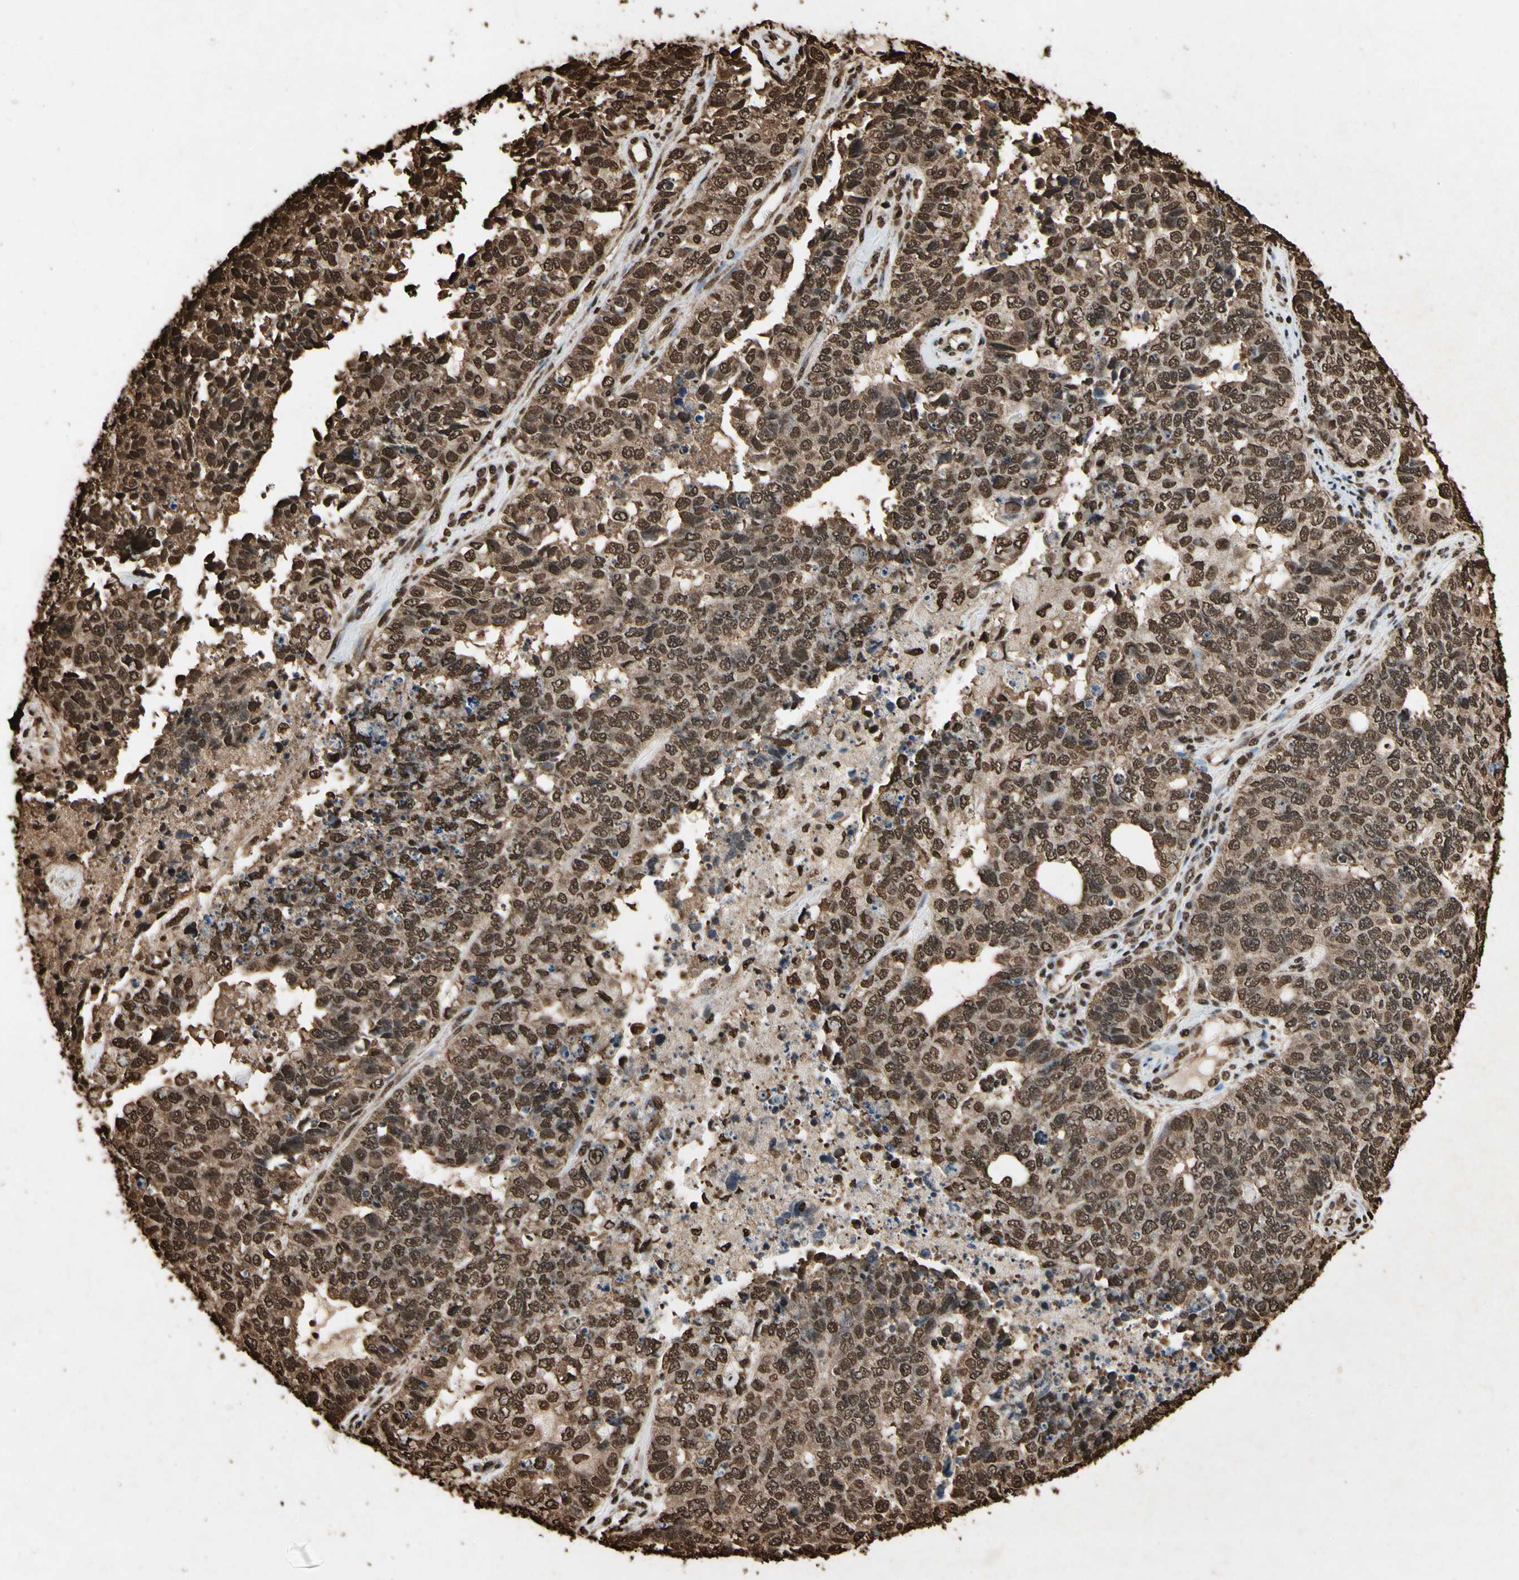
{"staining": {"intensity": "strong", "quantity": ">75%", "location": "cytoplasmic/membranous,nuclear"}, "tissue": "cervical cancer", "cell_type": "Tumor cells", "image_type": "cancer", "snomed": [{"axis": "morphology", "description": "Squamous cell carcinoma, NOS"}, {"axis": "topography", "description": "Cervix"}], "caption": "Immunohistochemical staining of cervical cancer shows strong cytoplasmic/membranous and nuclear protein expression in about >75% of tumor cells.", "gene": "HNRNPK", "patient": {"sex": "female", "age": 63}}